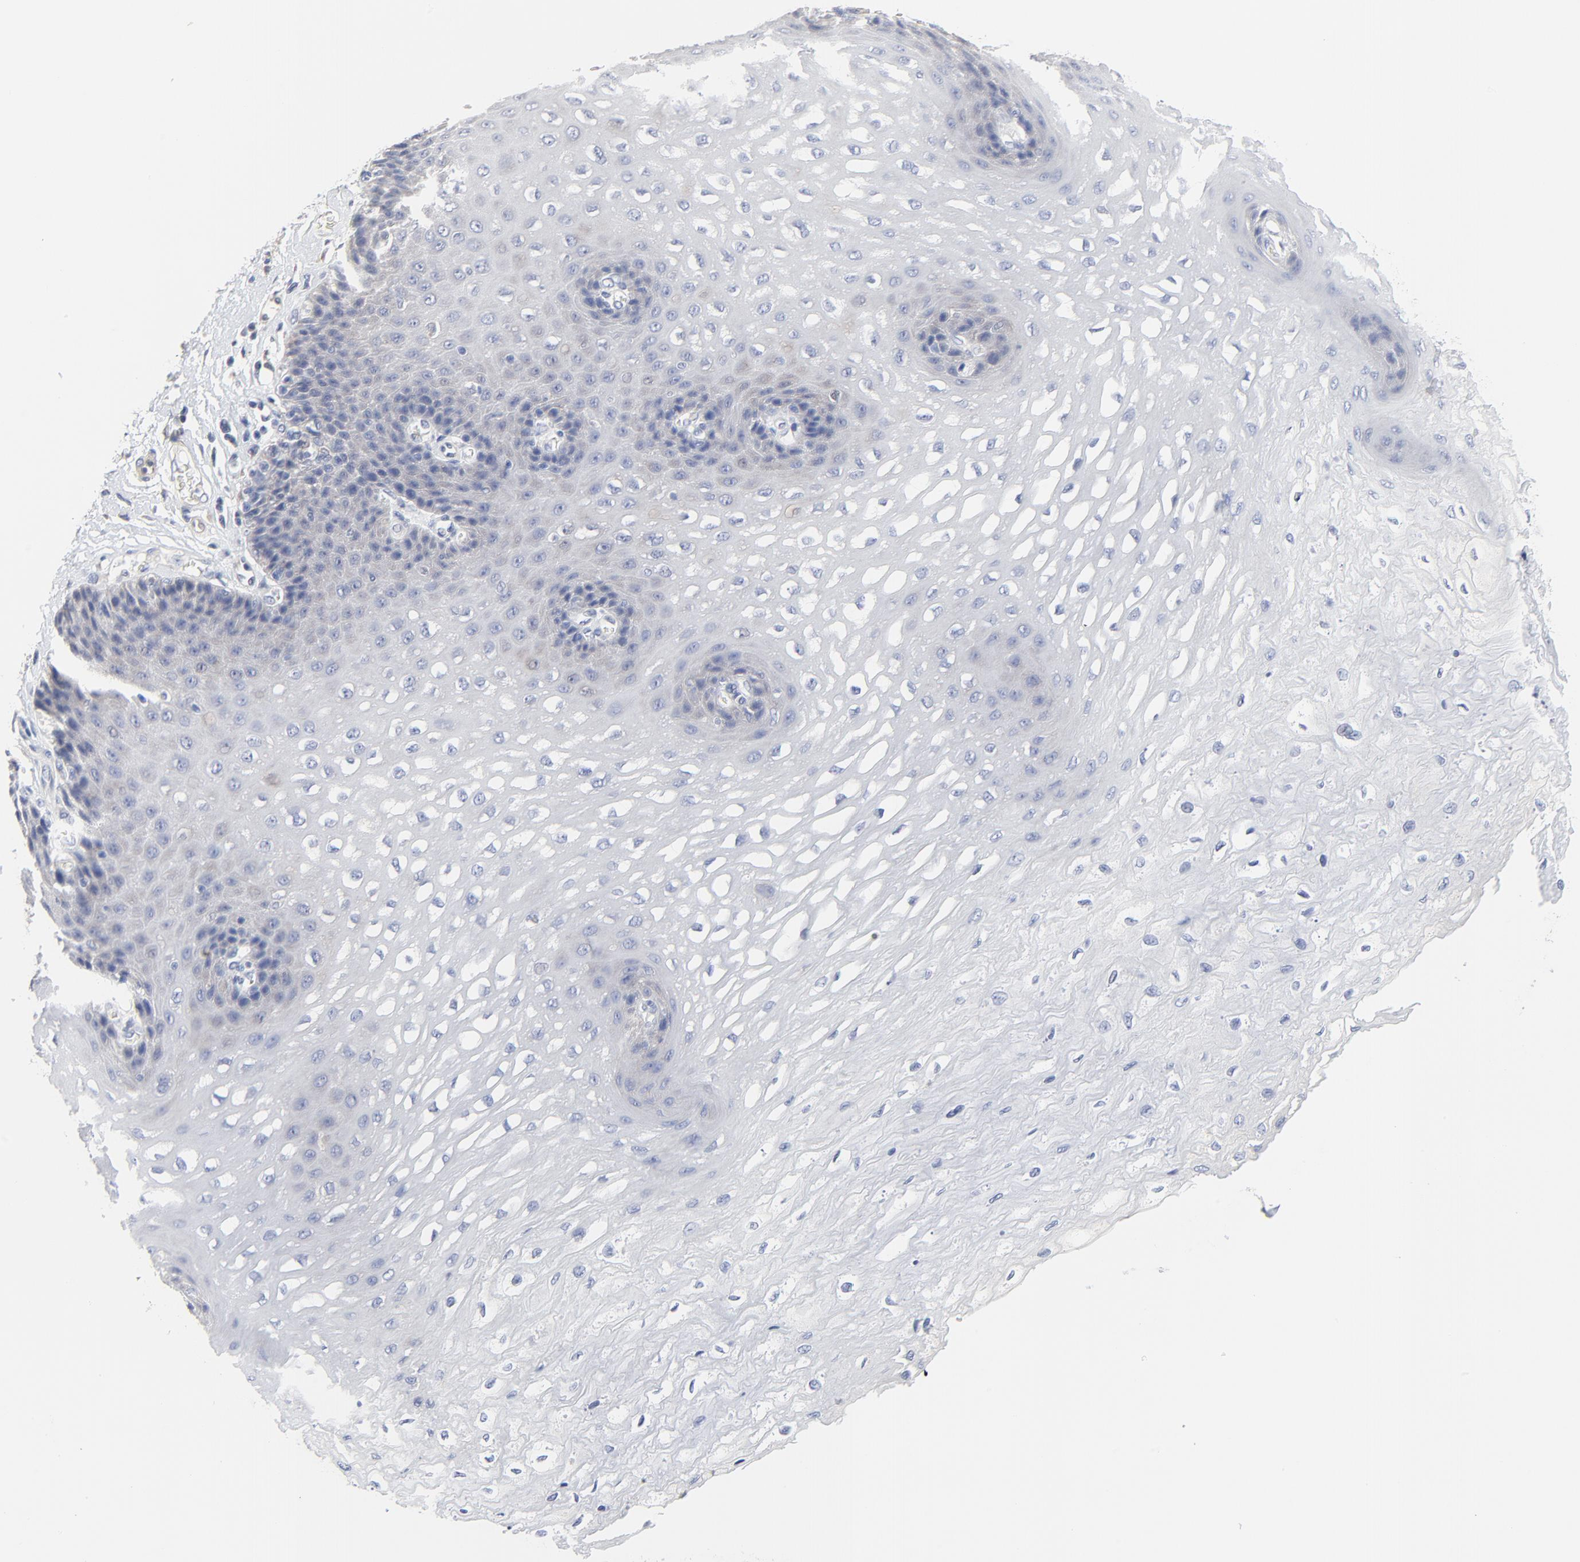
{"staining": {"intensity": "negative", "quantity": "none", "location": "none"}, "tissue": "esophagus", "cell_type": "Squamous epithelial cells", "image_type": "normal", "snomed": [{"axis": "morphology", "description": "Normal tissue, NOS"}, {"axis": "topography", "description": "Esophagus"}], "caption": "The immunohistochemistry image has no significant staining in squamous epithelial cells of esophagus.", "gene": "DHRSX", "patient": {"sex": "female", "age": 72}}